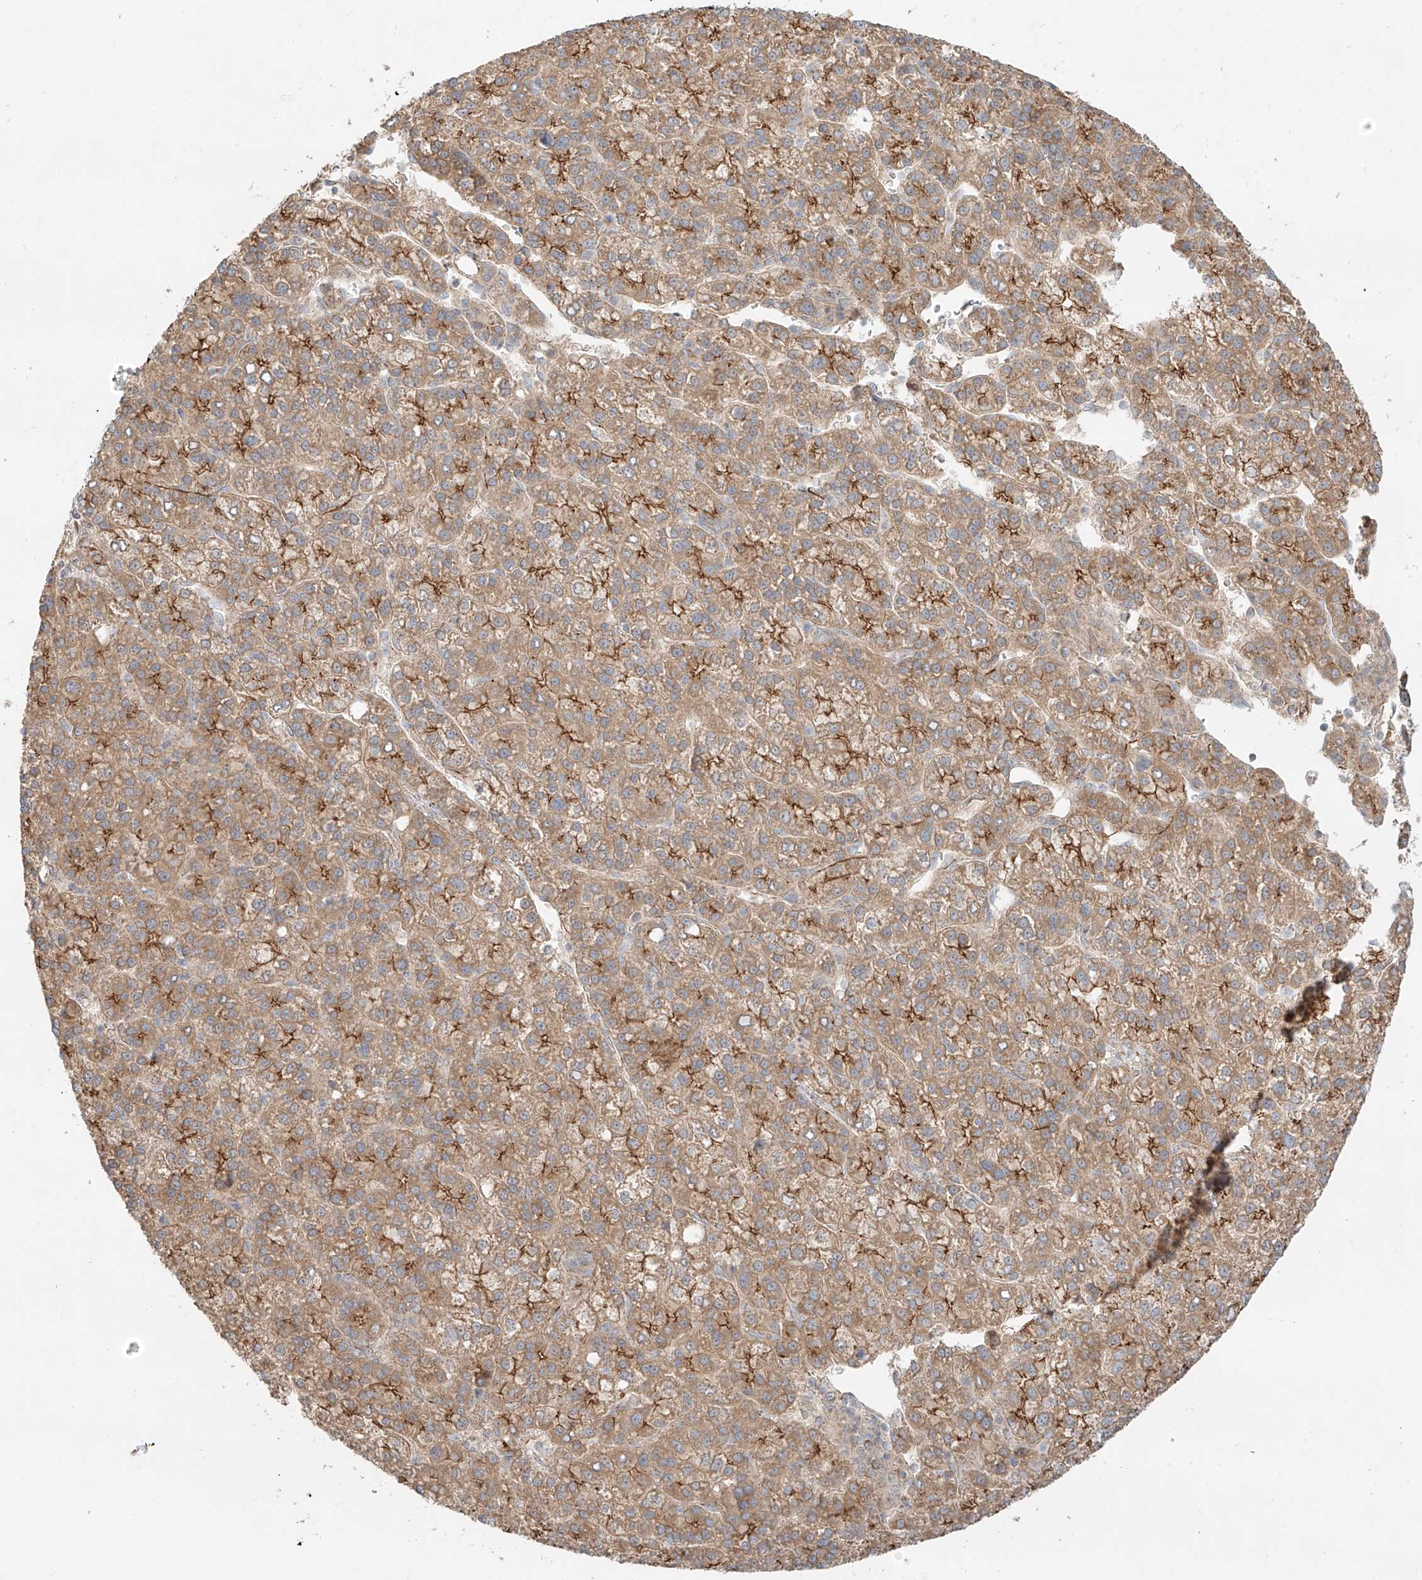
{"staining": {"intensity": "moderate", "quantity": ">75%", "location": "cytoplasmic/membranous"}, "tissue": "liver cancer", "cell_type": "Tumor cells", "image_type": "cancer", "snomed": [{"axis": "morphology", "description": "Carcinoma, Hepatocellular, NOS"}, {"axis": "topography", "description": "Liver"}], "caption": "Protein staining of liver cancer tissue demonstrates moderate cytoplasmic/membranous expression in about >75% of tumor cells.", "gene": "ZNF287", "patient": {"sex": "female", "age": 58}}